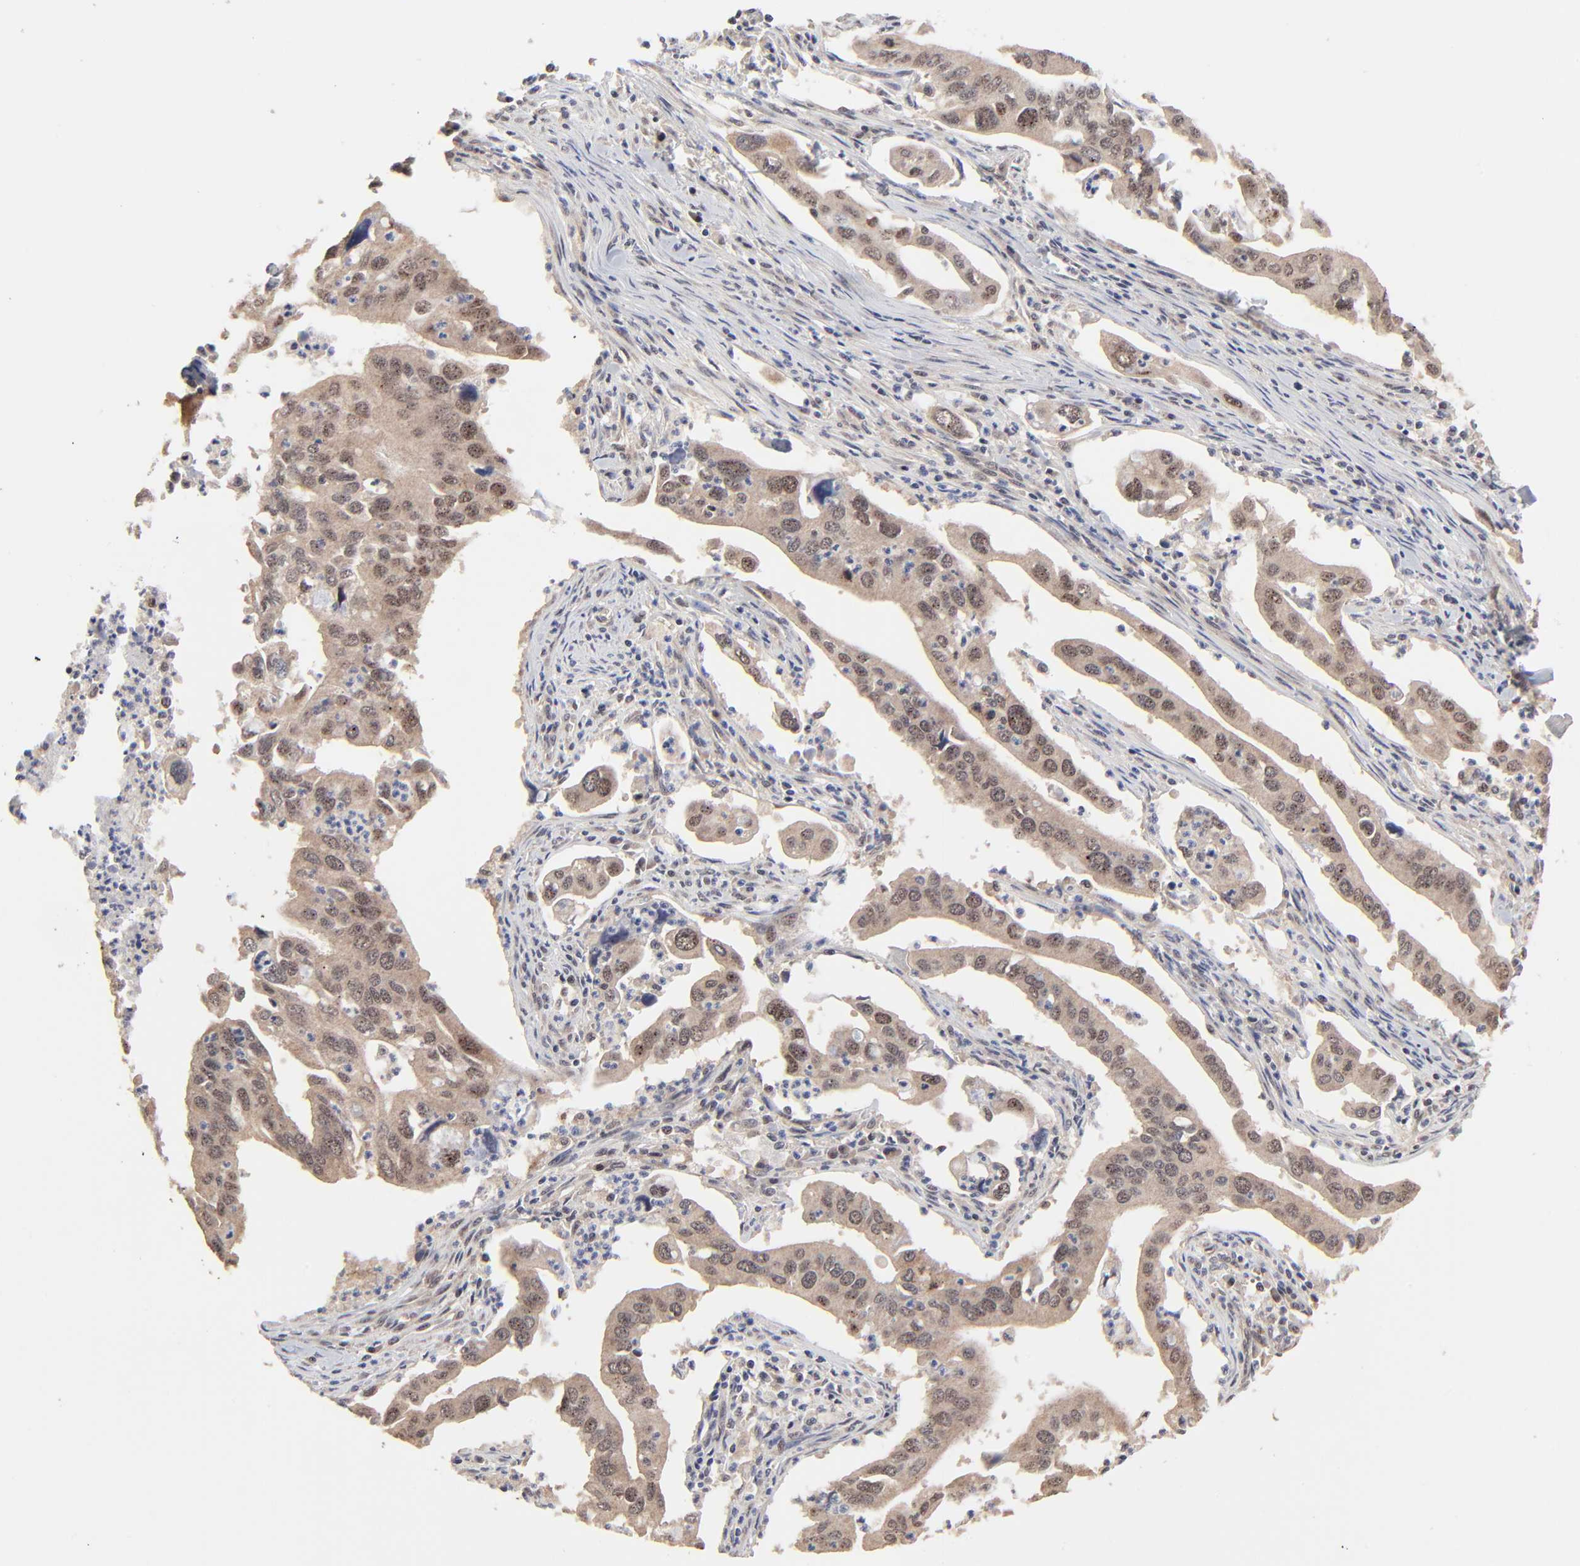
{"staining": {"intensity": "moderate", "quantity": ">75%", "location": "cytoplasmic/membranous"}, "tissue": "lung cancer", "cell_type": "Tumor cells", "image_type": "cancer", "snomed": [{"axis": "morphology", "description": "Adenocarcinoma, NOS"}, {"axis": "topography", "description": "Lung"}], "caption": "The photomicrograph shows immunohistochemical staining of lung cancer (adenocarcinoma). There is moderate cytoplasmic/membranous expression is seen in about >75% of tumor cells.", "gene": "FRMD8", "patient": {"sex": "male", "age": 48}}